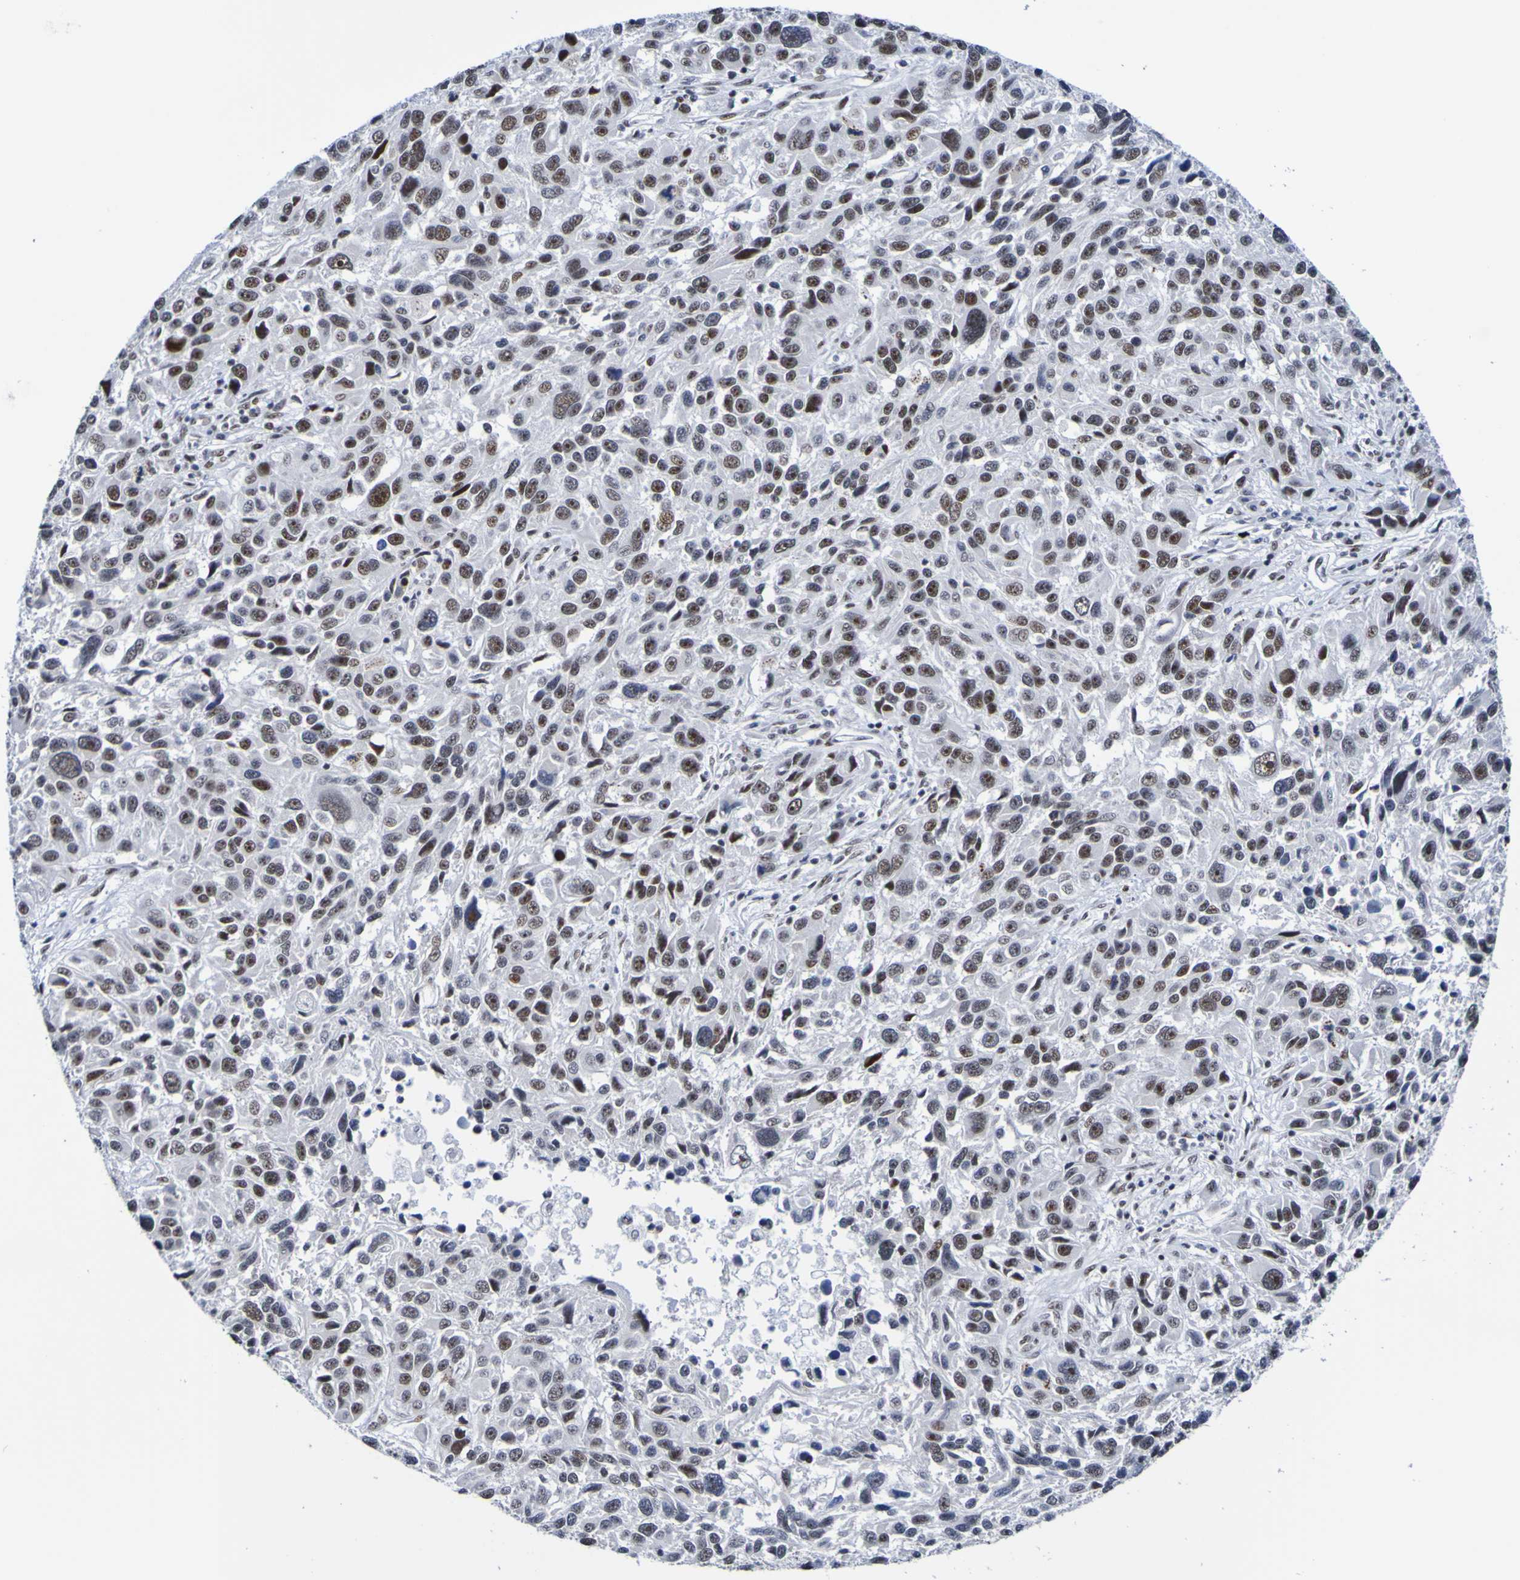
{"staining": {"intensity": "moderate", "quantity": "25%-75%", "location": "nuclear"}, "tissue": "melanoma", "cell_type": "Tumor cells", "image_type": "cancer", "snomed": [{"axis": "morphology", "description": "Malignant melanoma, NOS"}, {"axis": "topography", "description": "Skin"}], "caption": "Brown immunohistochemical staining in human malignant melanoma exhibits moderate nuclear expression in approximately 25%-75% of tumor cells.", "gene": "CDC5L", "patient": {"sex": "male", "age": 53}}